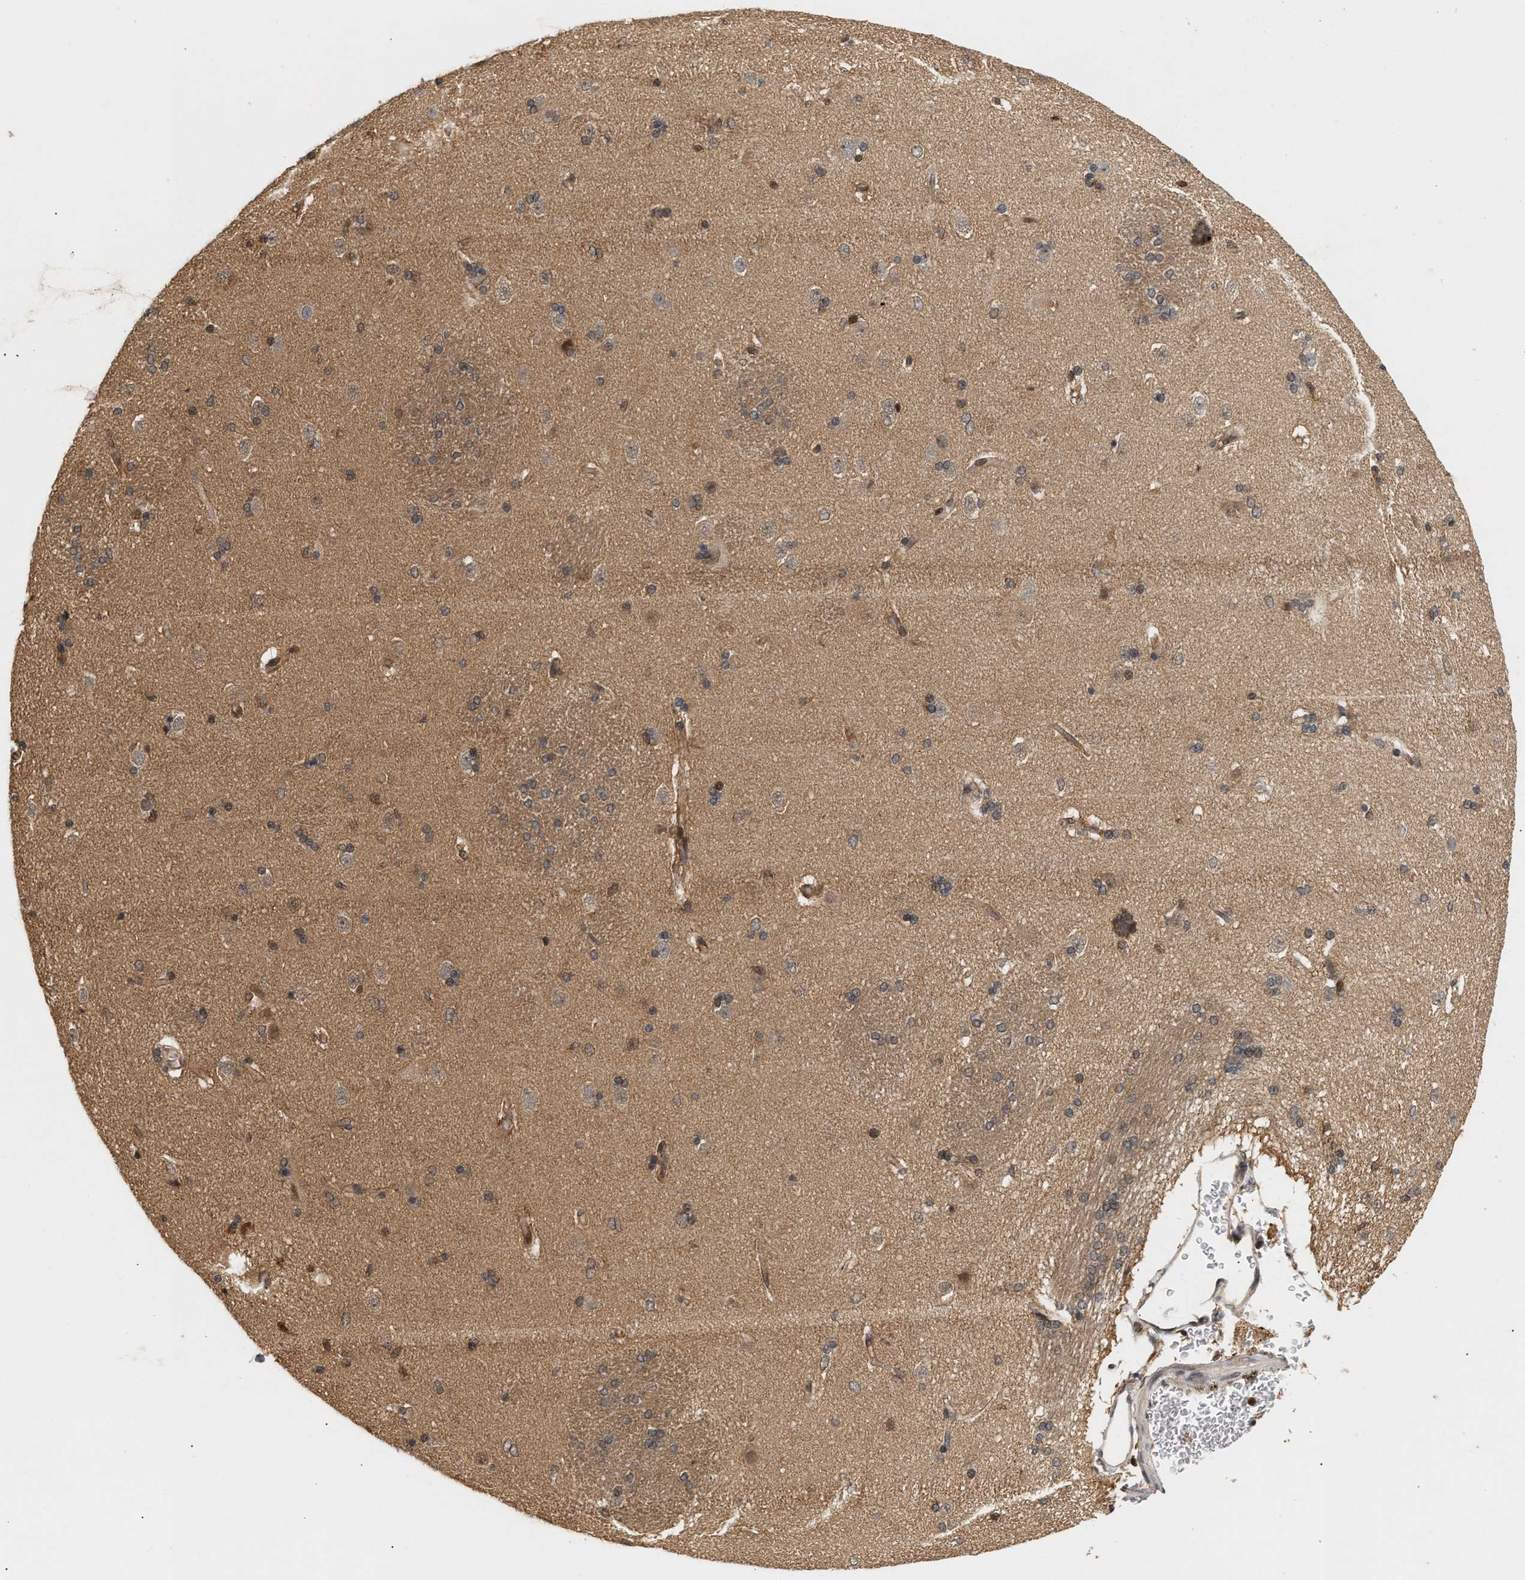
{"staining": {"intensity": "moderate", "quantity": "<25%", "location": "cytoplasmic/membranous,nuclear"}, "tissue": "caudate", "cell_type": "Glial cells", "image_type": "normal", "snomed": [{"axis": "morphology", "description": "Normal tissue, NOS"}, {"axis": "topography", "description": "Lateral ventricle wall"}], "caption": "There is low levels of moderate cytoplasmic/membranous,nuclear positivity in glial cells of unremarkable caudate, as demonstrated by immunohistochemical staining (brown color).", "gene": "ABHD5", "patient": {"sex": "female", "age": 19}}